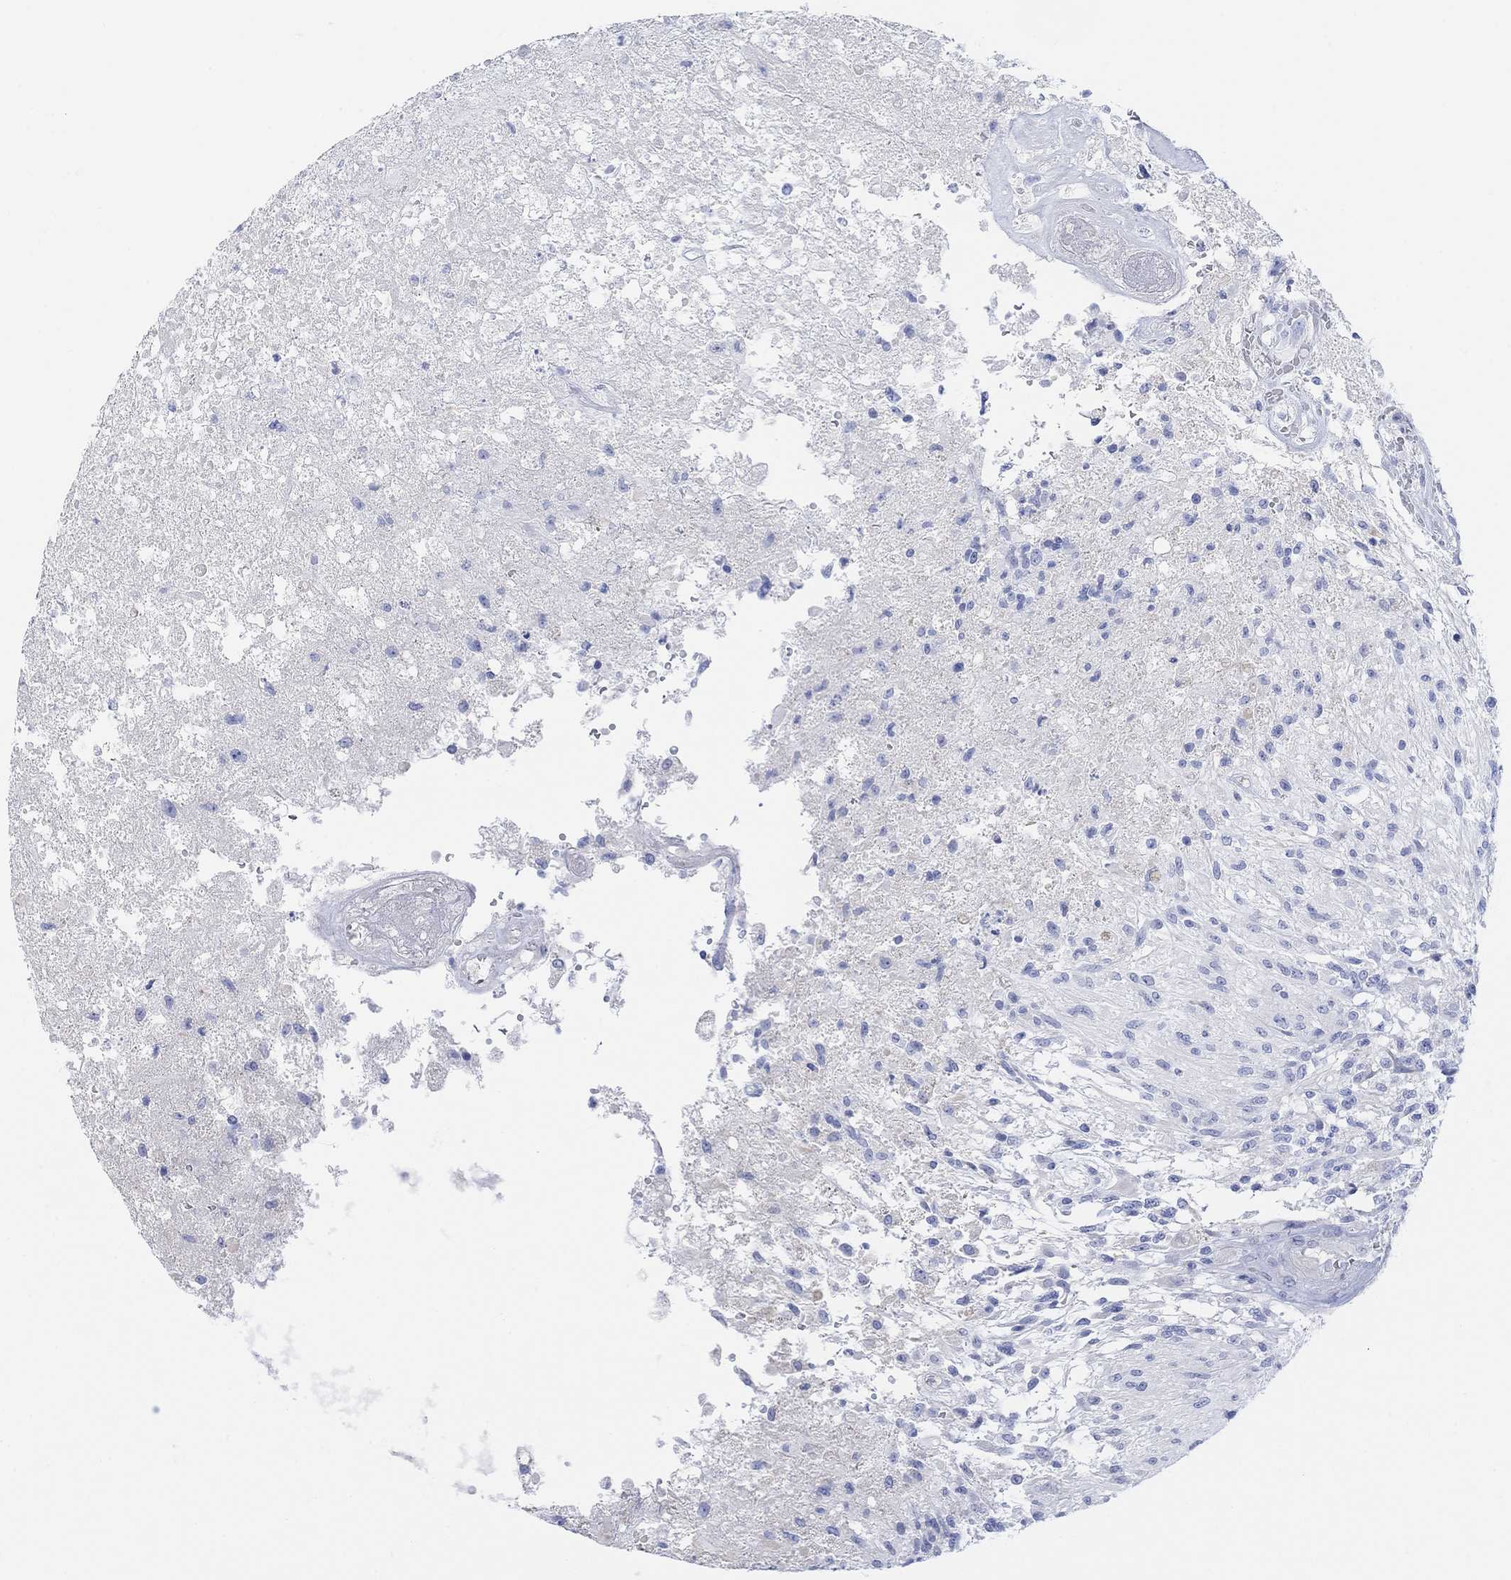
{"staining": {"intensity": "negative", "quantity": "none", "location": "none"}, "tissue": "glioma", "cell_type": "Tumor cells", "image_type": "cancer", "snomed": [{"axis": "morphology", "description": "Glioma, malignant, High grade"}, {"axis": "topography", "description": "Brain"}], "caption": "Immunohistochemistry (IHC) histopathology image of neoplastic tissue: high-grade glioma (malignant) stained with DAB reveals no significant protein expression in tumor cells. The staining was performed using DAB (3,3'-diaminobenzidine) to visualize the protein expression in brown, while the nuclei were stained in blue with hematoxylin (Magnification: 20x).", "gene": "GNG13", "patient": {"sex": "male", "age": 56}}